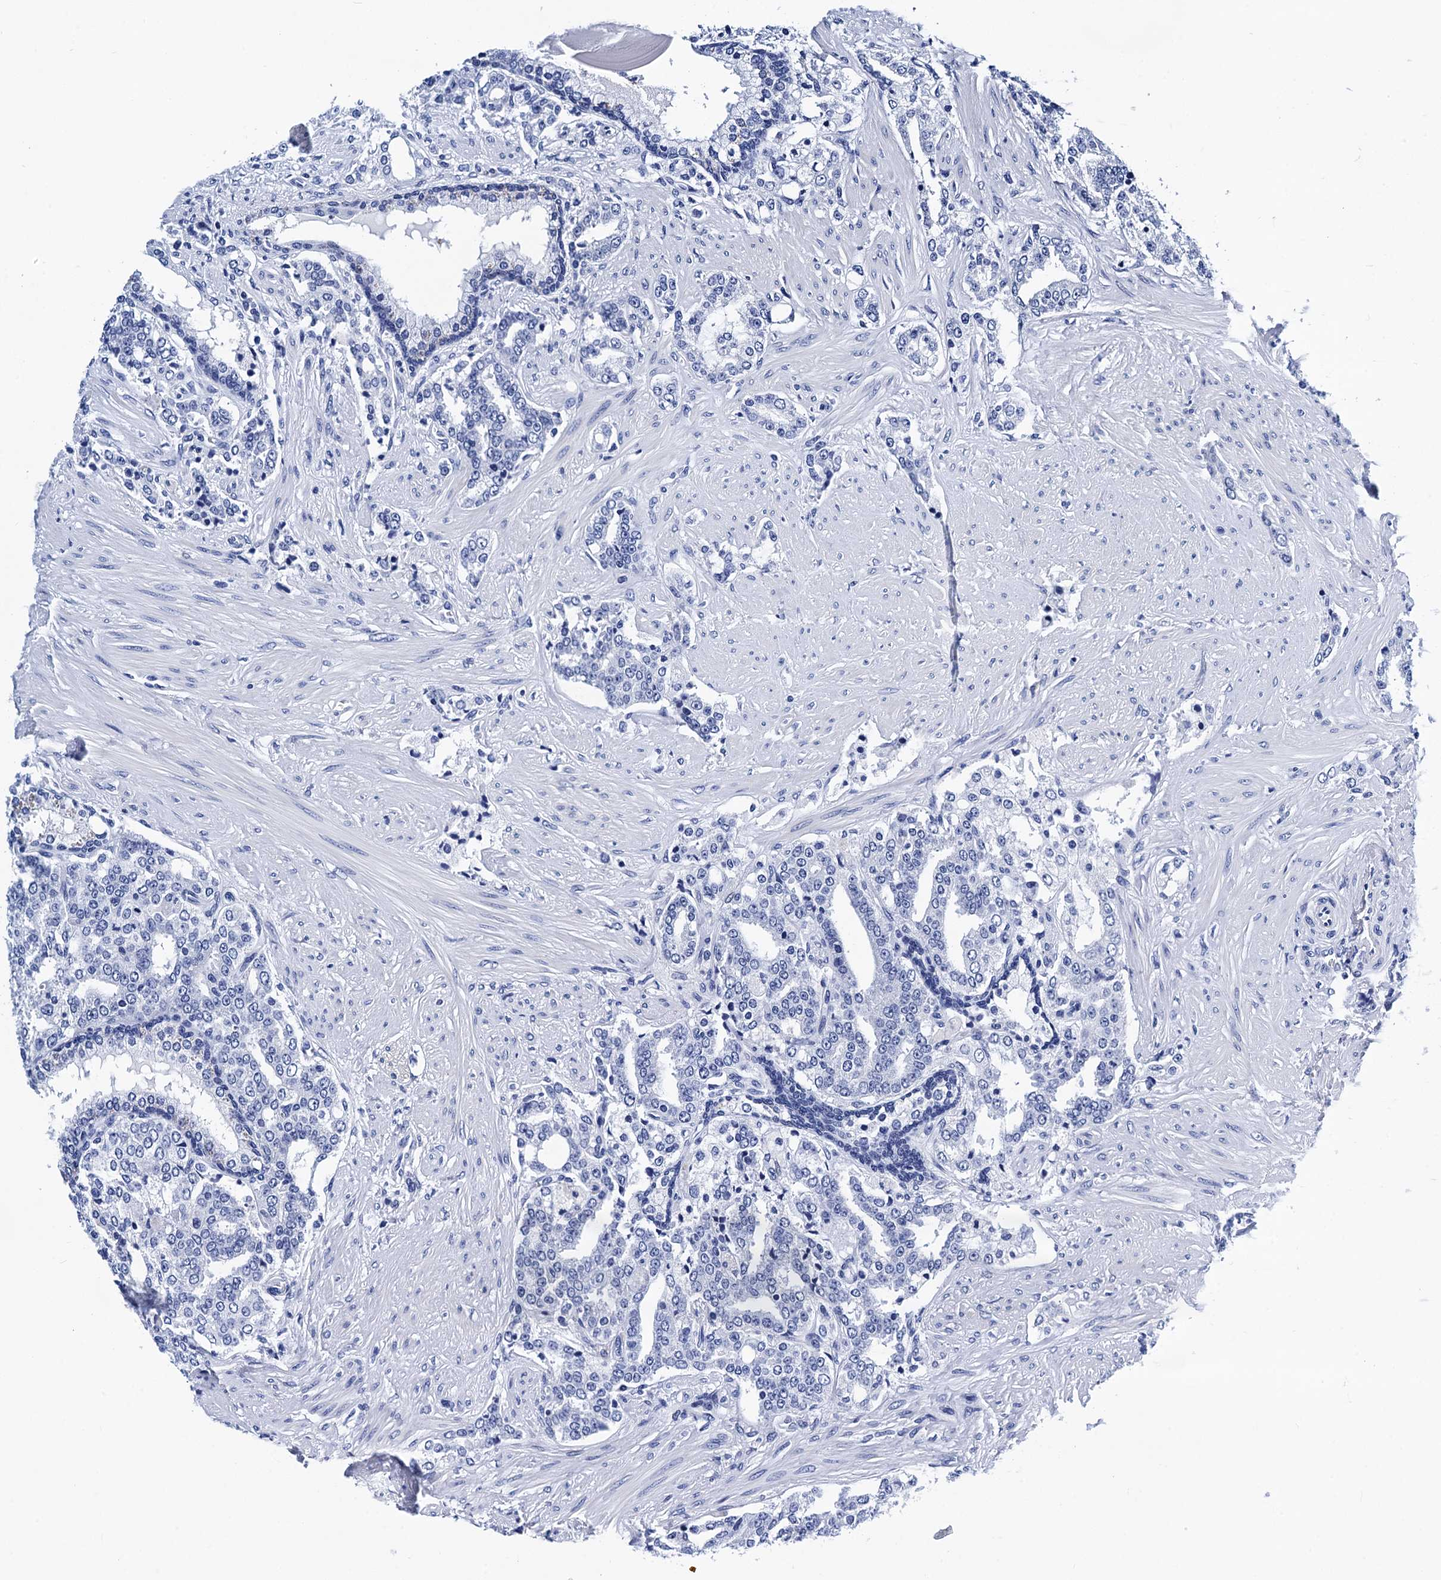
{"staining": {"intensity": "negative", "quantity": "none", "location": "none"}, "tissue": "prostate cancer", "cell_type": "Tumor cells", "image_type": "cancer", "snomed": [{"axis": "morphology", "description": "Adenocarcinoma, High grade"}, {"axis": "topography", "description": "Prostate"}], "caption": "Tumor cells show no significant expression in high-grade adenocarcinoma (prostate).", "gene": "MYBPC3", "patient": {"sex": "male", "age": 64}}